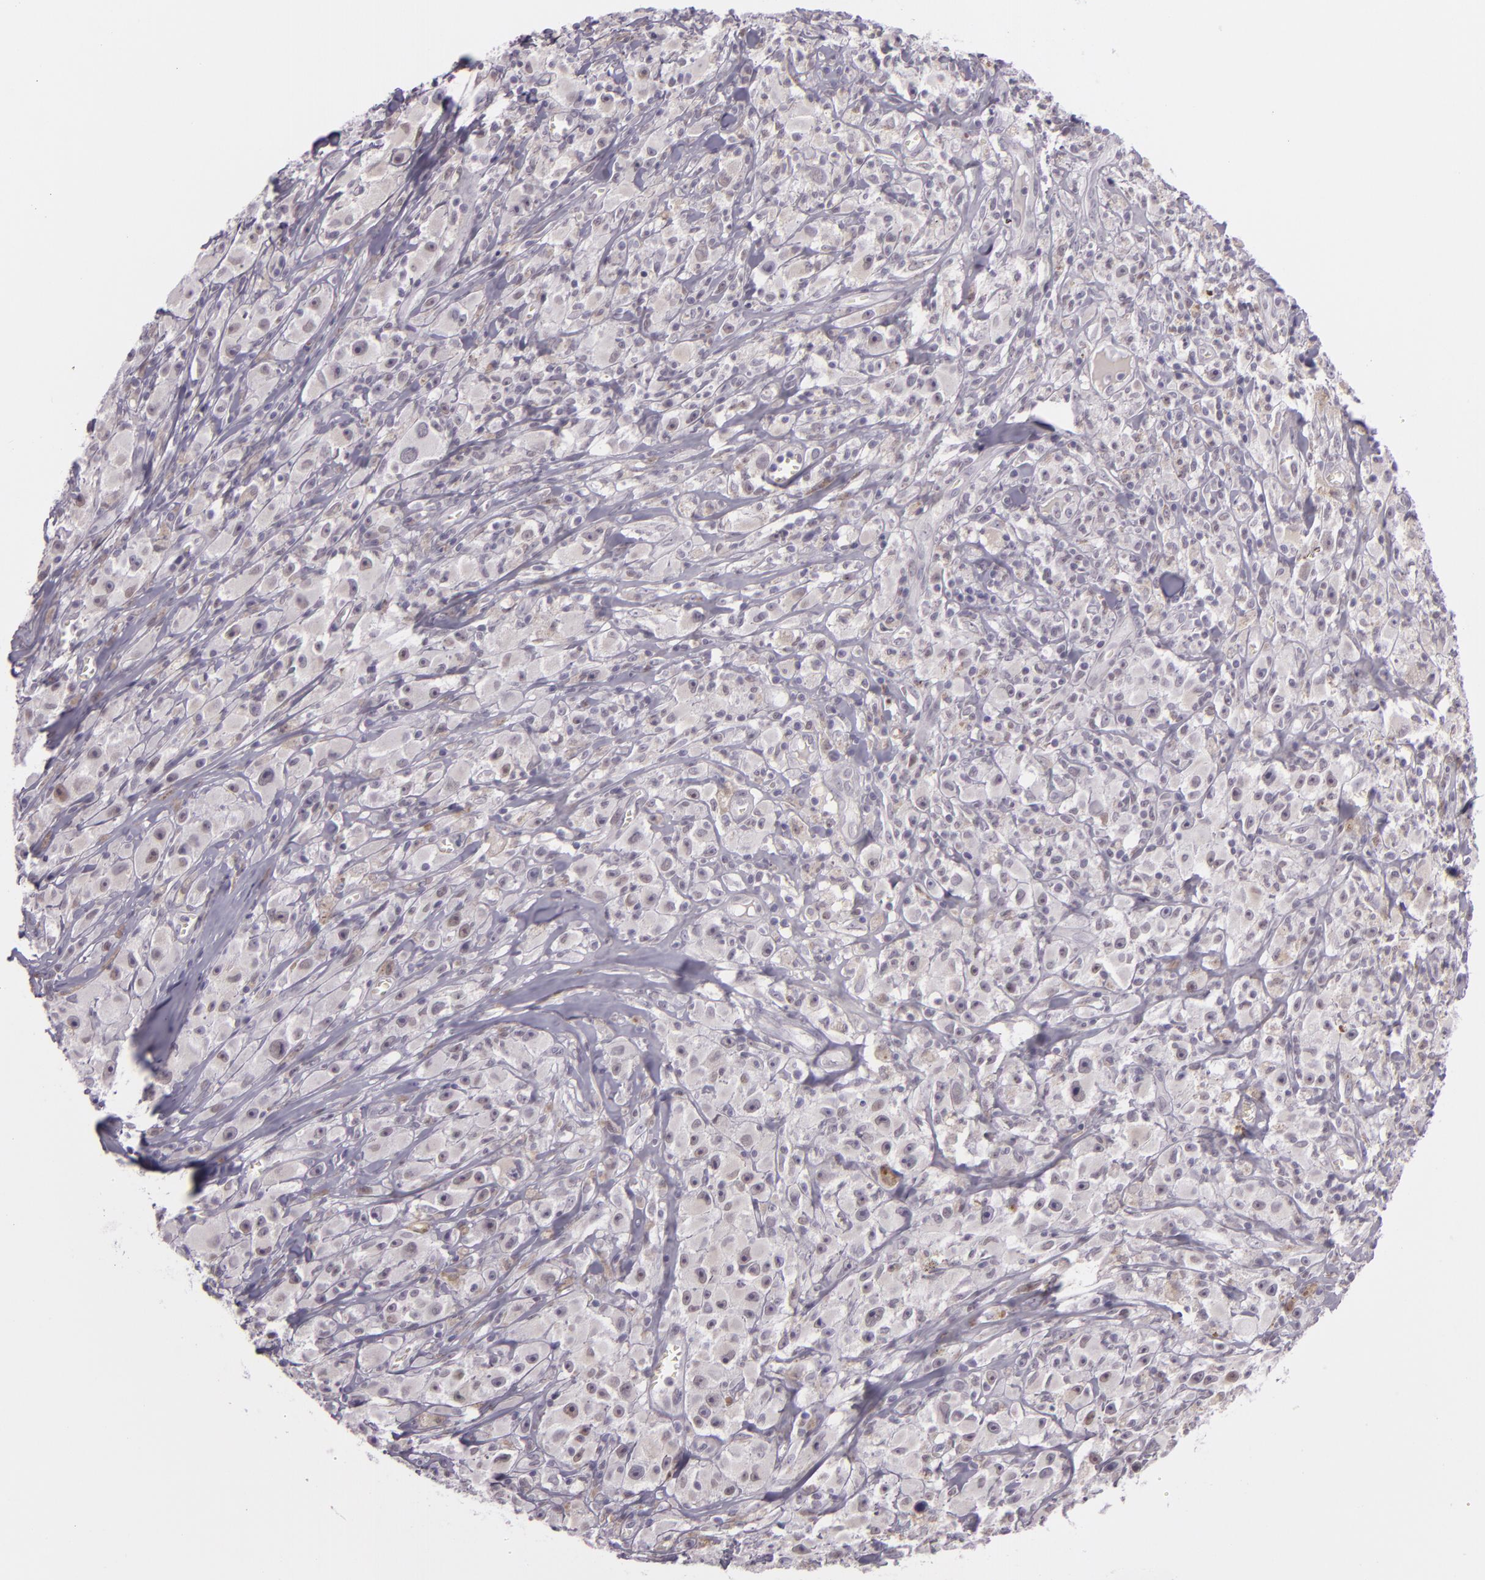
{"staining": {"intensity": "weak", "quantity": "<25%", "location": "nuclear"}, "tissue": "melanoma", "cell_type": "Tumor cells", "image_type": "cancer", "snomed": [{"axis": "morphology", "description": "Malignant melanoma, NOS"}, {"axis": "topography", "description": "Skin"}], "caption": "High magnification brightfield microscopy of melanoma stained with DAB (3,3'-diaminobenzidine) (brown) and counterstained with hematoxylin (blue): tumor cells show no significant staining. (DAB (3,3'-diaminobenzidine) immunohistochemistry (IHC) with hematoxylin counter stain).", "gene": "CHEK2", "patient": {"sex": "male", "age": 56}}